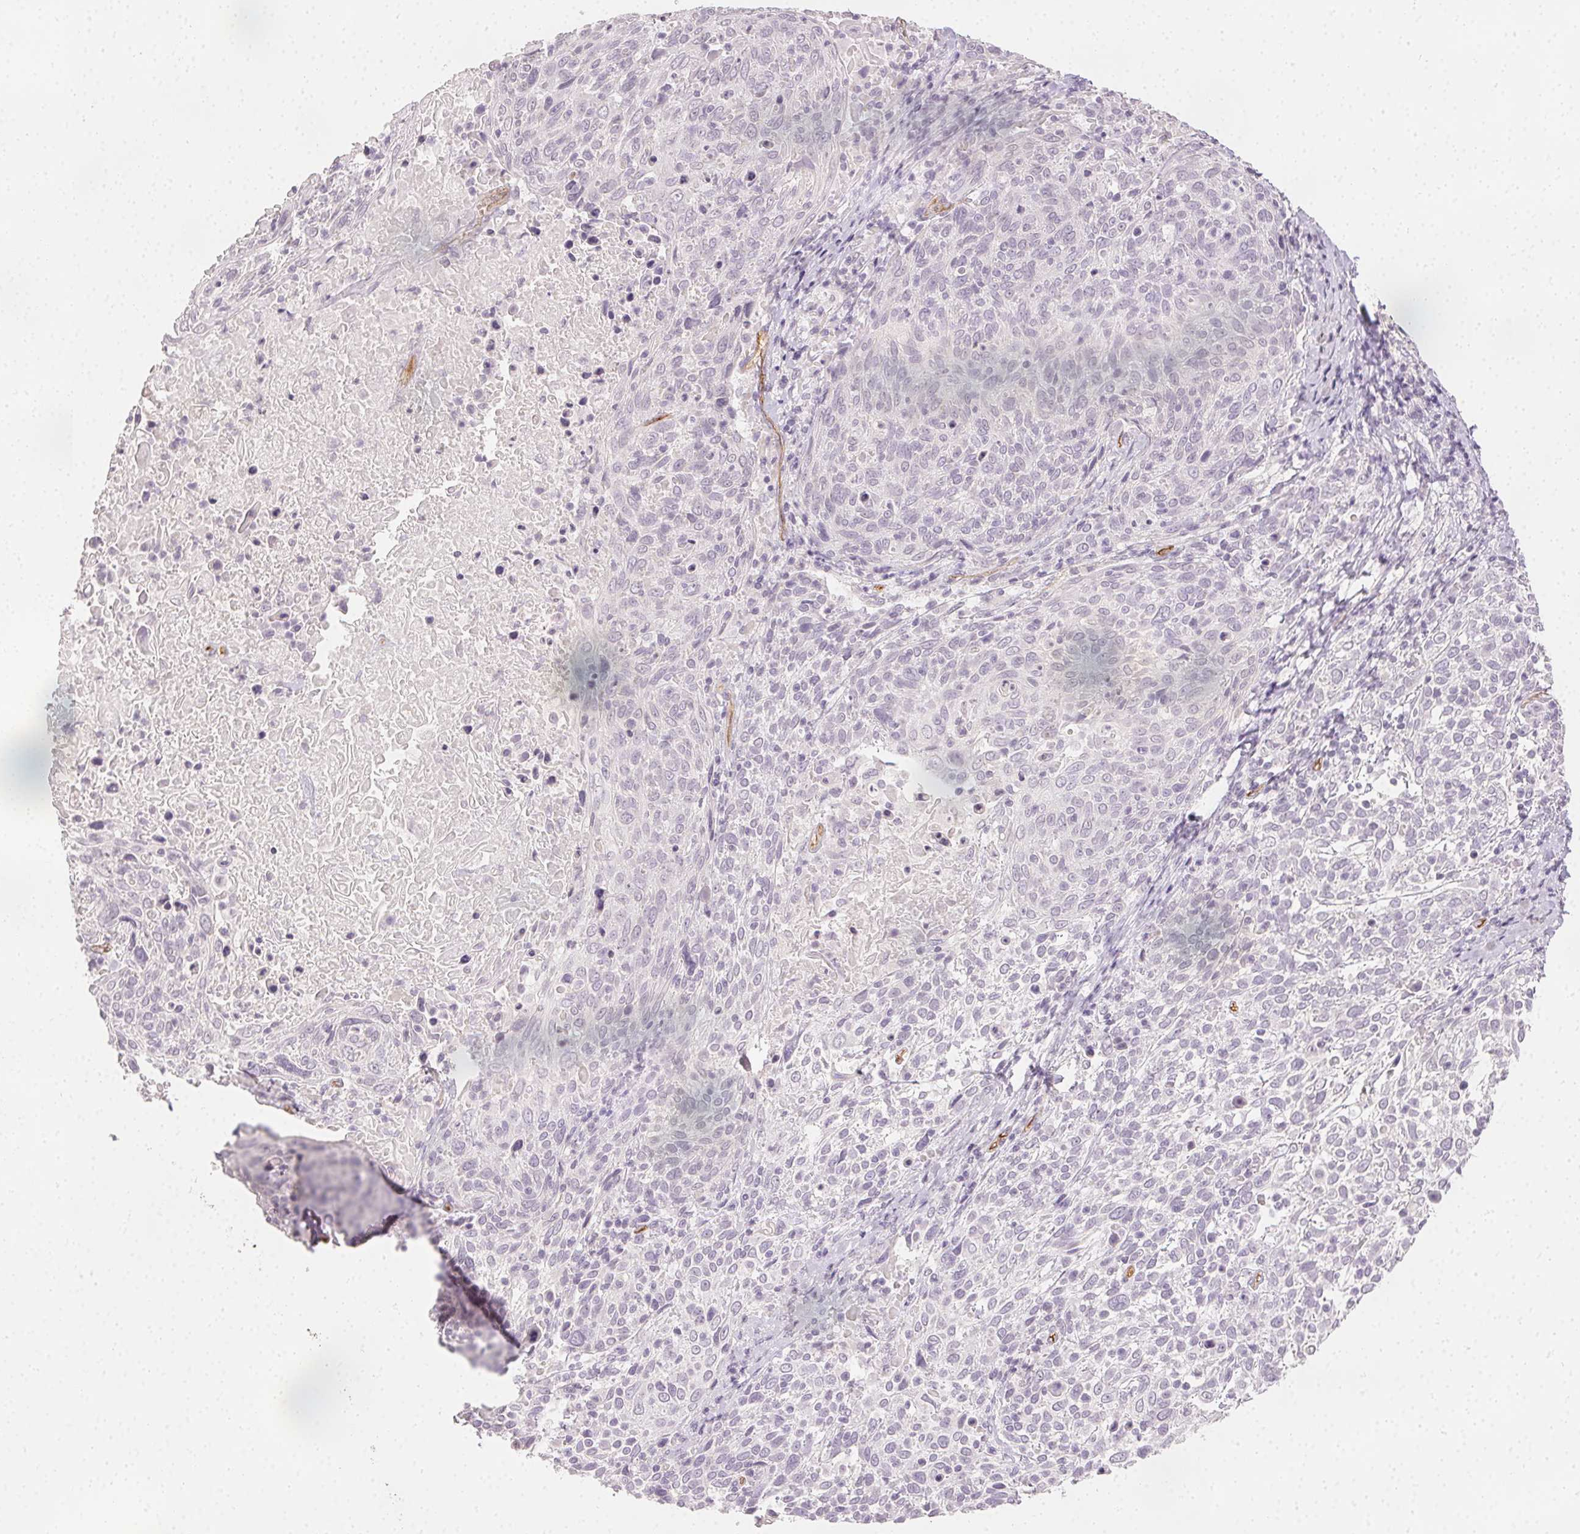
{"staining": {"intensity": "negative", "quantity": "none", "location": "none"}, "tissue": "cervical cancer", "cell_type": "Tumor cells", "image_type": "cancer", "snomed": [{"axis": "morphology", "description": "Squamous cell carcinoma, NOS"}, {"axis": "topography", "description": "Cervix"}], "caption": "Cervical squamous cell carcinoma stained for a protein using immunohistochemistry (IHC) demonstrates no positivity tumor cells.", "gene": "PODXL", "patient": {"sex": "female", "age": 61}}